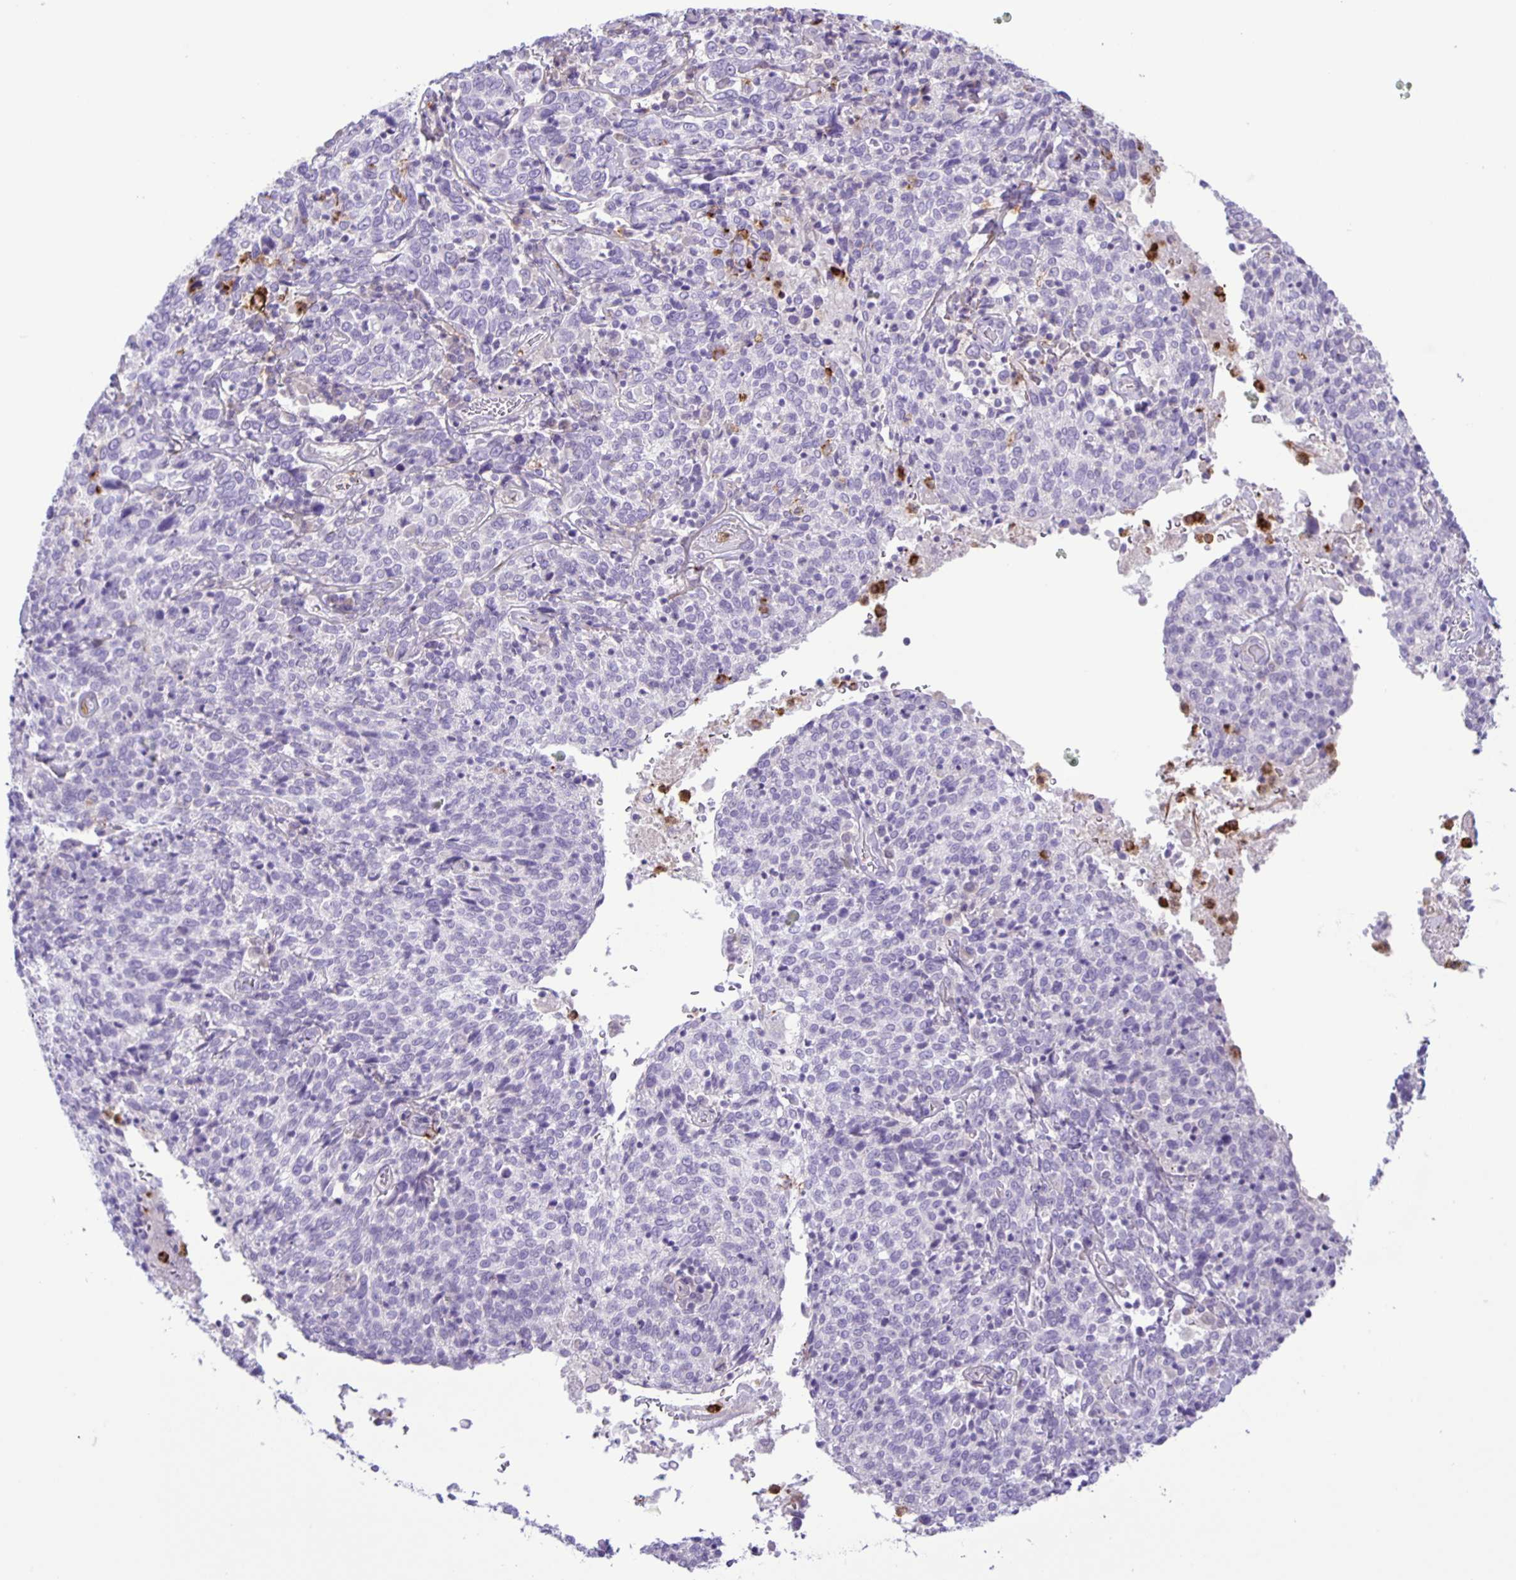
{"staining": {"intensity": "negative", "quantity": "none", "location": "none"}, "tissue": "cervical cancer", "cell_type": "Tumor cells", "image_type": "cancer", "snomed": [{"axis": "morphology", "description": "Squamous cell carcinoma, NOS"}, {"axis": "topography", "description": "Cervix"}], "caption": "Cervical cancer (squamous cell carcinoma) was stained to show a protein in brown. There is no significant staining in tumor cells.", "gene": "ADCK1", "patient": {"sex": "female", "age": 46}}